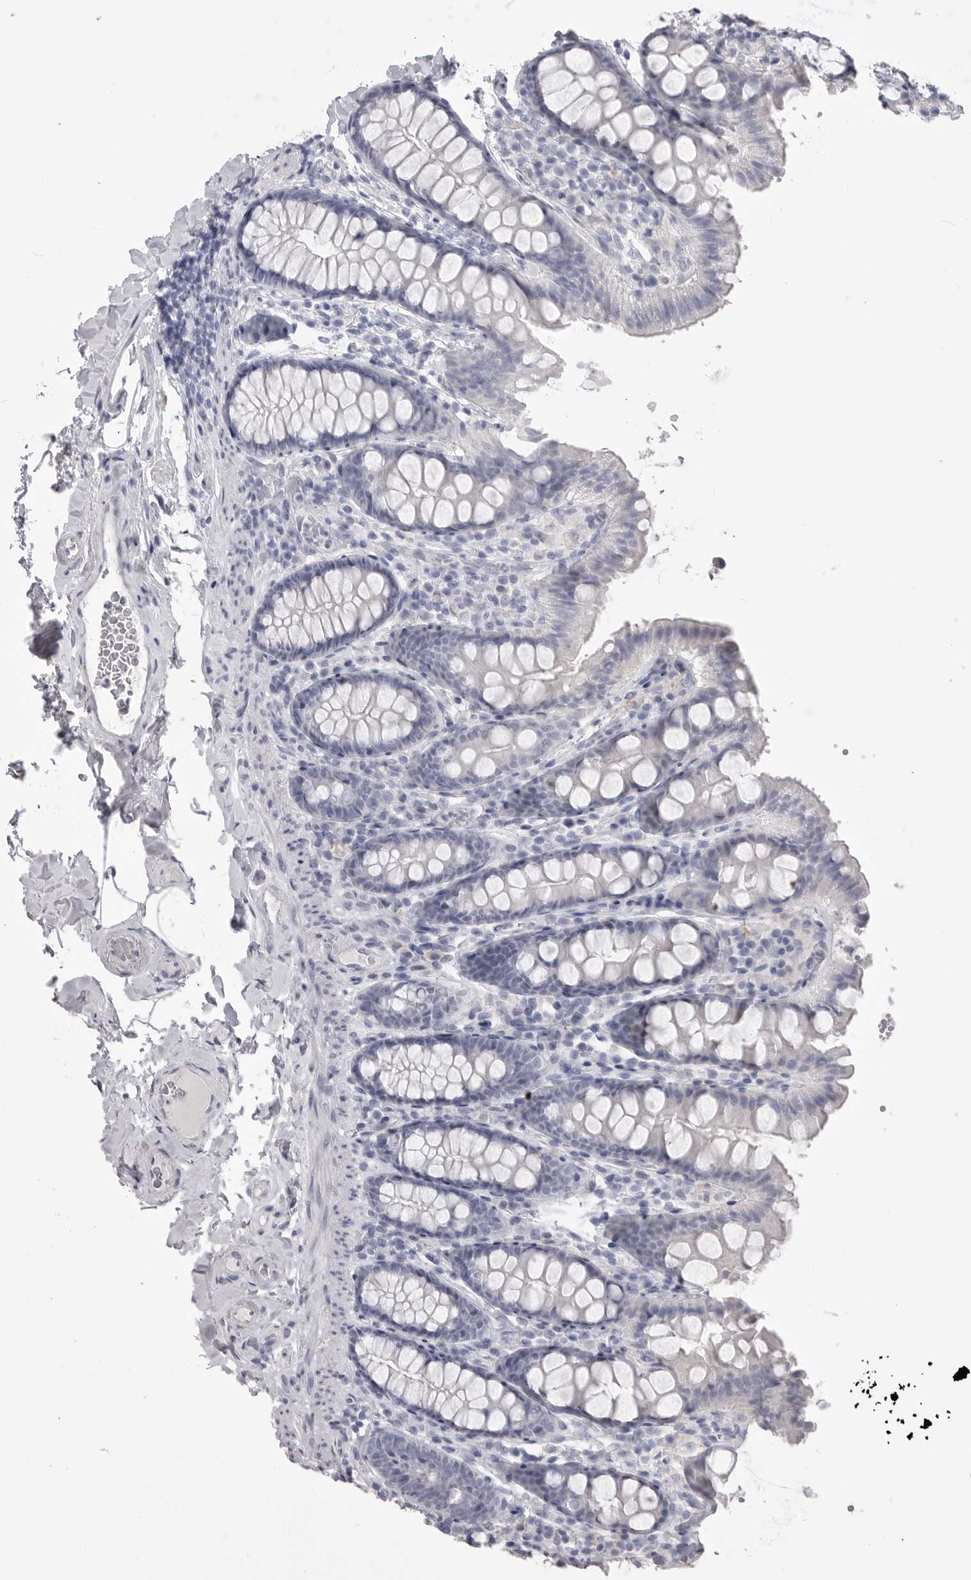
{"staining": {"intensity": "negative", "quantity": "none", "location": "none"}, "tissue": "colon", "cell_type": "Endothelial cells", "image_type": "normal", "snomed": [{"axis": "morphology", "description": "Normal tissue, NOS"}, {"axis": "topography", "description": "Colon"}, {"axis": "topography", "description": "Peripheral nerve tissue"}], "caption": "The histopathology image demonstrates no significant positivity in endothelial cells of colon. (DAB immunohistochemistry visualized using brightfield microscopy, high magnification).", "gene": "CPB1", "patient": {"sex": "female", "age": 61}}